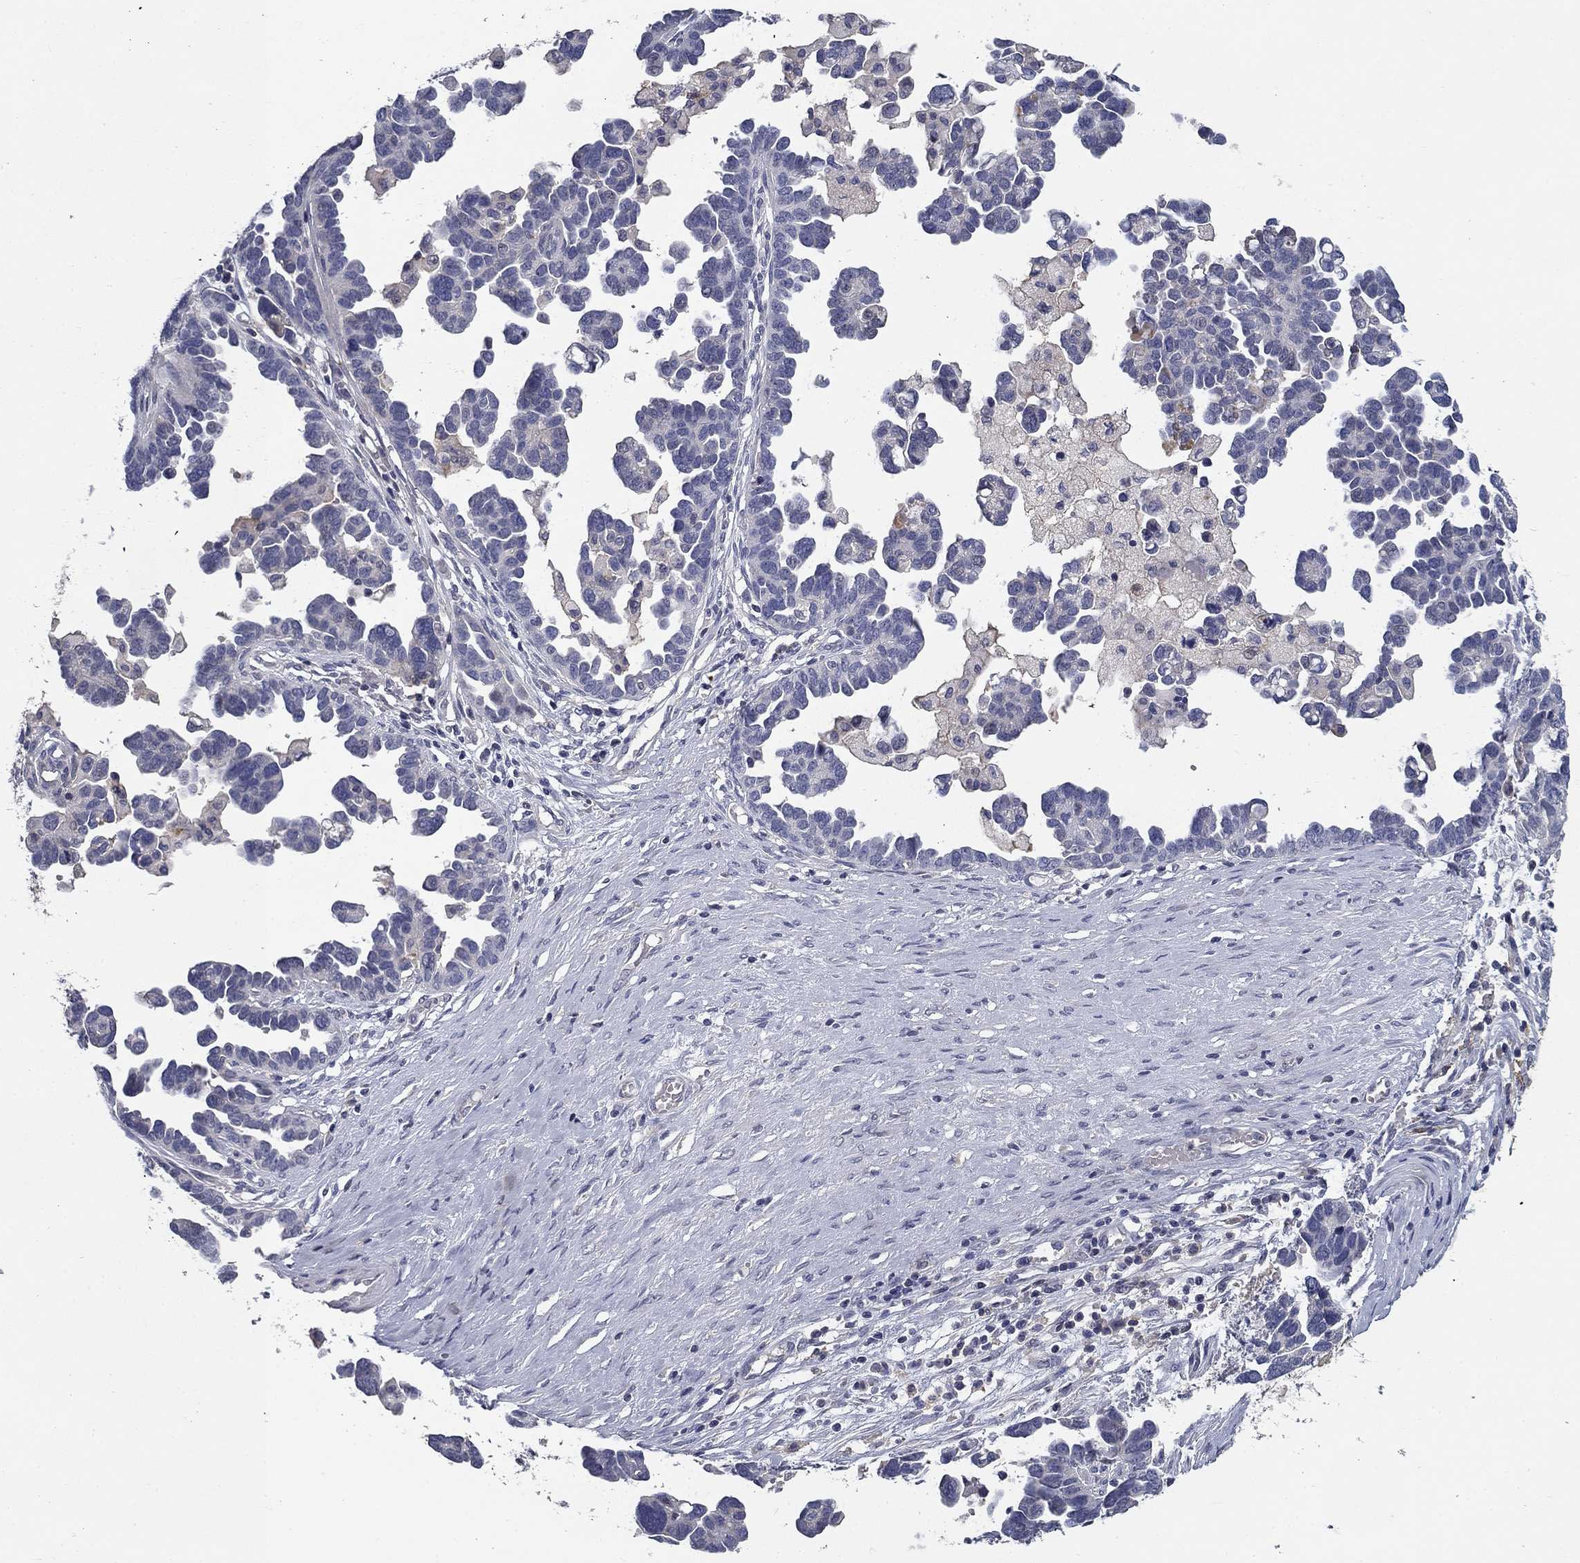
{"staining": {"intensity": "negative", "quantity": "none", "location": "none"}, "tissue": "ovarian cancer", "cell_type": "Tumor cells", "image_type": "cancer", "snomed": [{"axis": "morphology", "description": "Cystadenocarcinoma, serous, NOS"}, {"axis": "topography", "description": "Ovary"}], "caption": "Immunohistochemistry (IHC) image of ovarian cancer (serous cystadenocarcinoma) stained for a protein (brown), which reveals no expression in tumor cells.", "gene": "CD274", "patient": {"sex": "female", "age": 54}}